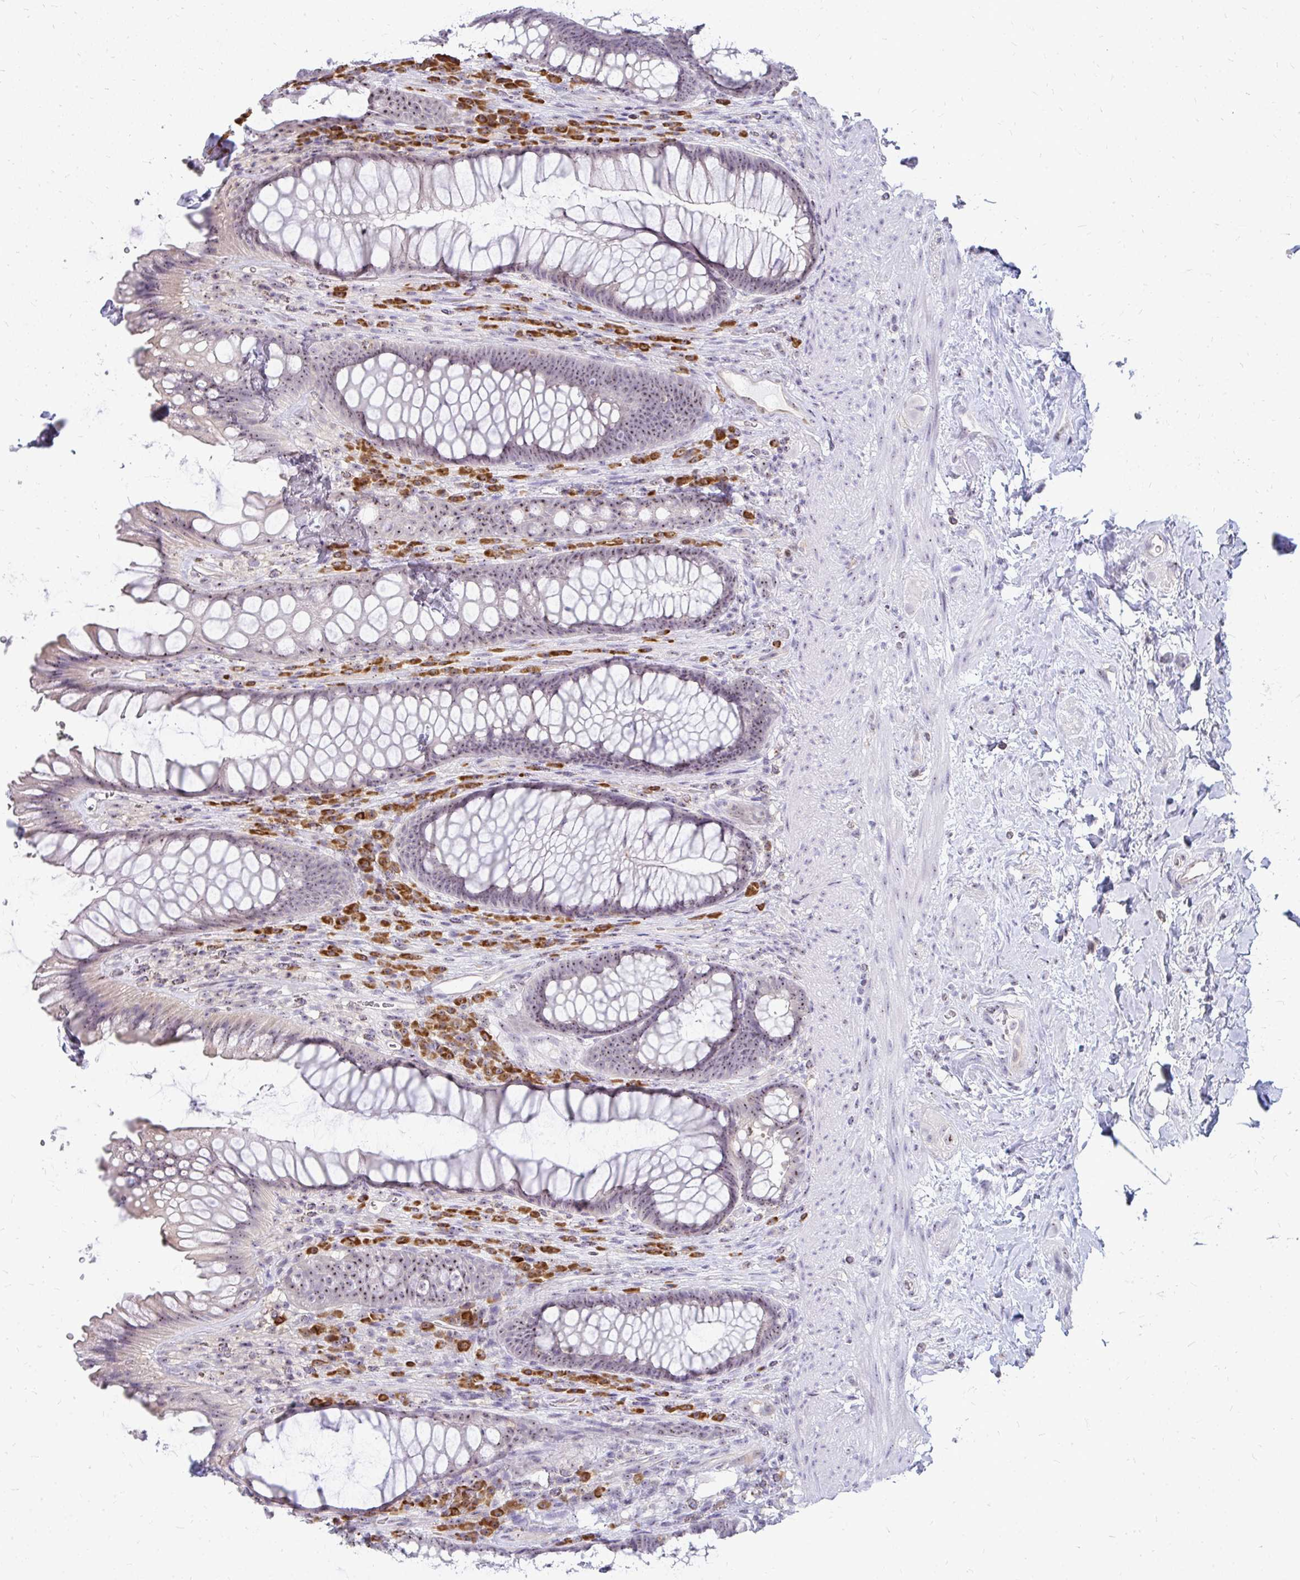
{"staining": {"intensity": "weak", "quantity": ">75%", "location": "nuclear"}, "tissue": "rectum", "cell_type": "Glandular cells", "image_type": "normal", "snomed": [{"axis": "morphology", "description": "Normal tissue, NOS"}, {"axis": "topography", "description": "Rectum"}], "caption": "This micrograph exhibits normal rectum stained with immunohistochemistry (IHC) to label a protein in brown. The nuclear of glandular cells show weak positivity for the protein. Nuclei are counter-stained blue.", "gene": "FAM9A", "patient": {"sex": "male", "age": 53}}